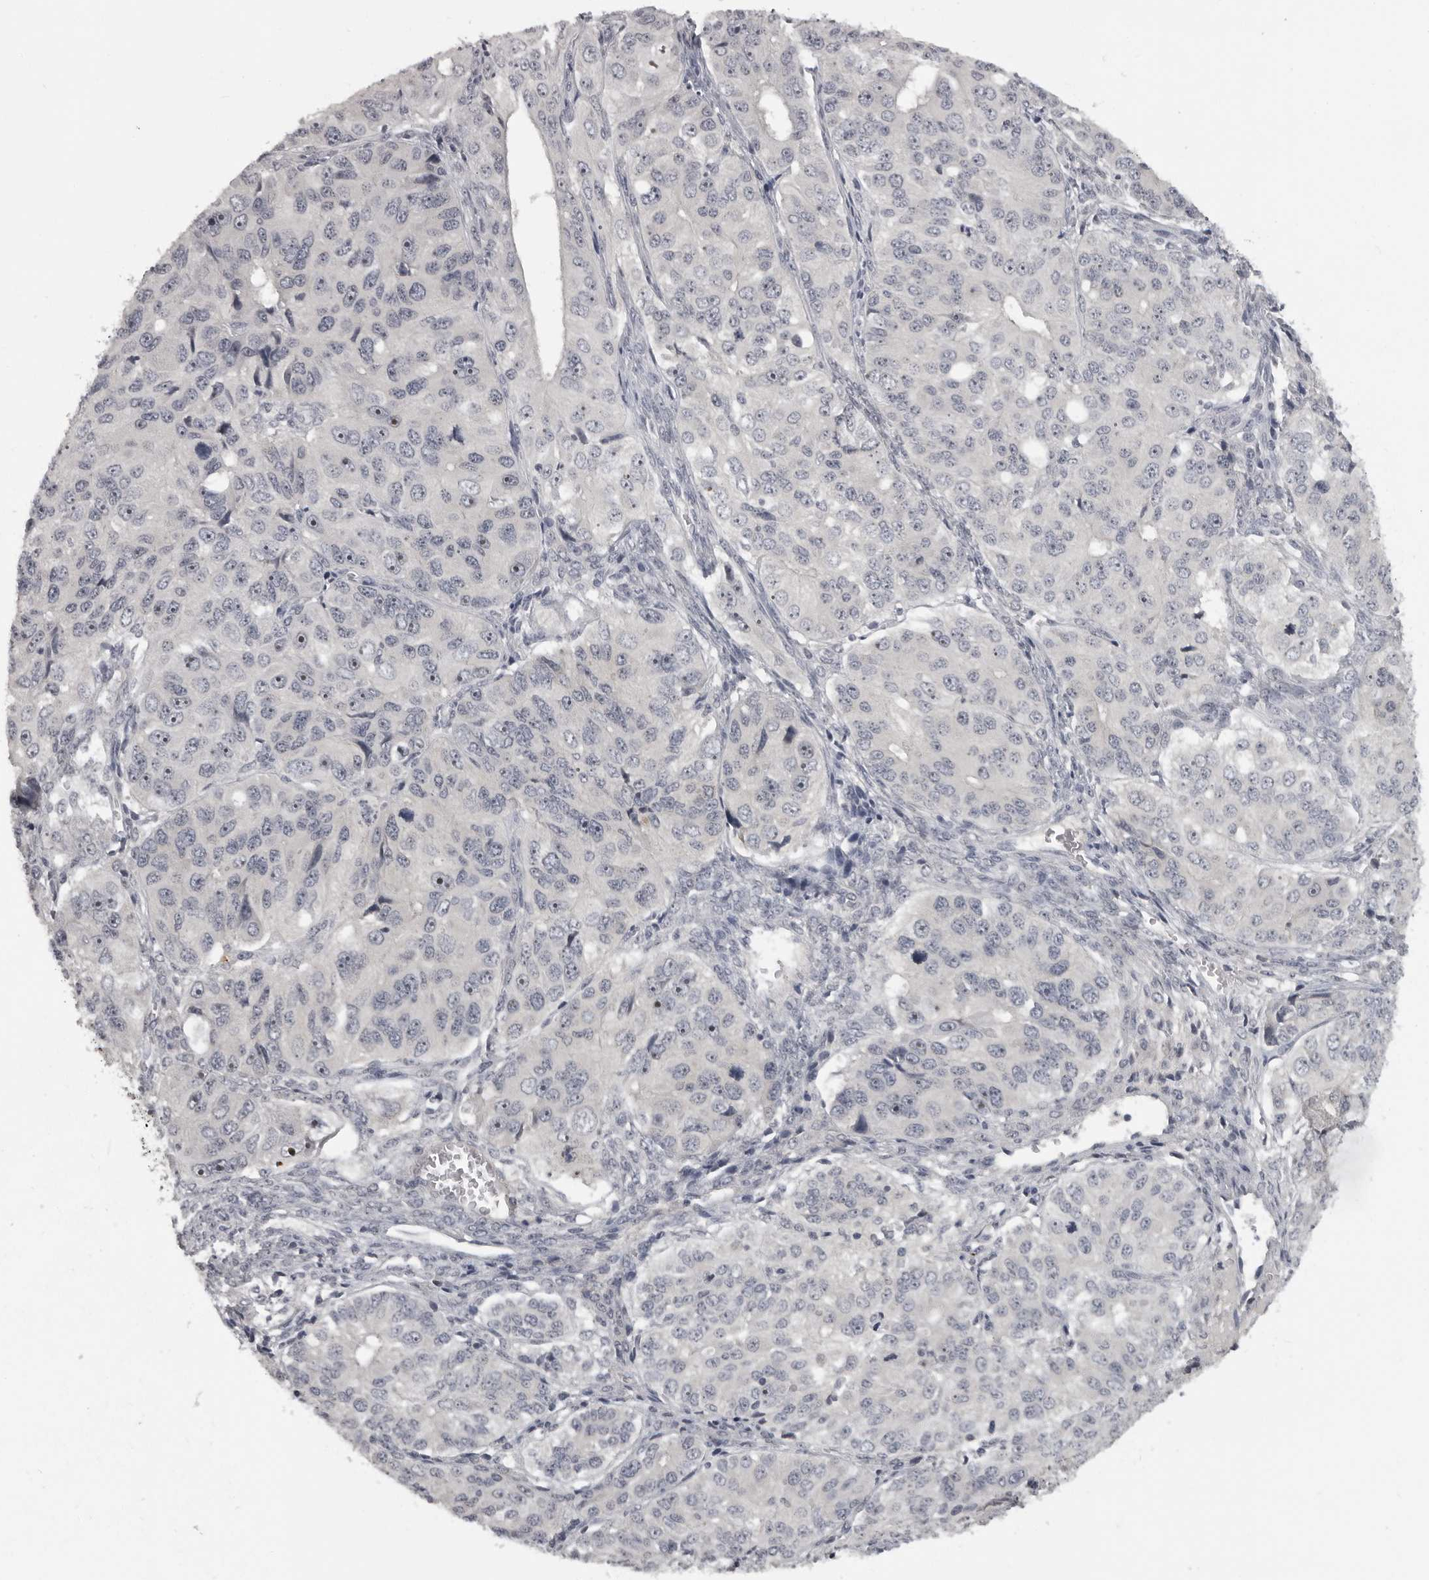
{"staining": {"intensity": "negative", "quantity": "none", "location": "none"}, "tissue": "ovarian cancer", "cell_type": "Tumor cells", "image_type": "cancer", "snomed": [{"axis": "morphology", "description": "Carcinoma, endometroid"}, {"axis": "topography", "description": "Ovary"}], "caption": "DAB immunohistochemical staining of human ovarian endometroid carcinoma demonstrates no significant expression in tumor cells. (DAB immunohistochemistry with hematoxylin counter stain).", "gene": "MRTO4", "patient": {"sex": "female", "age": 51}}